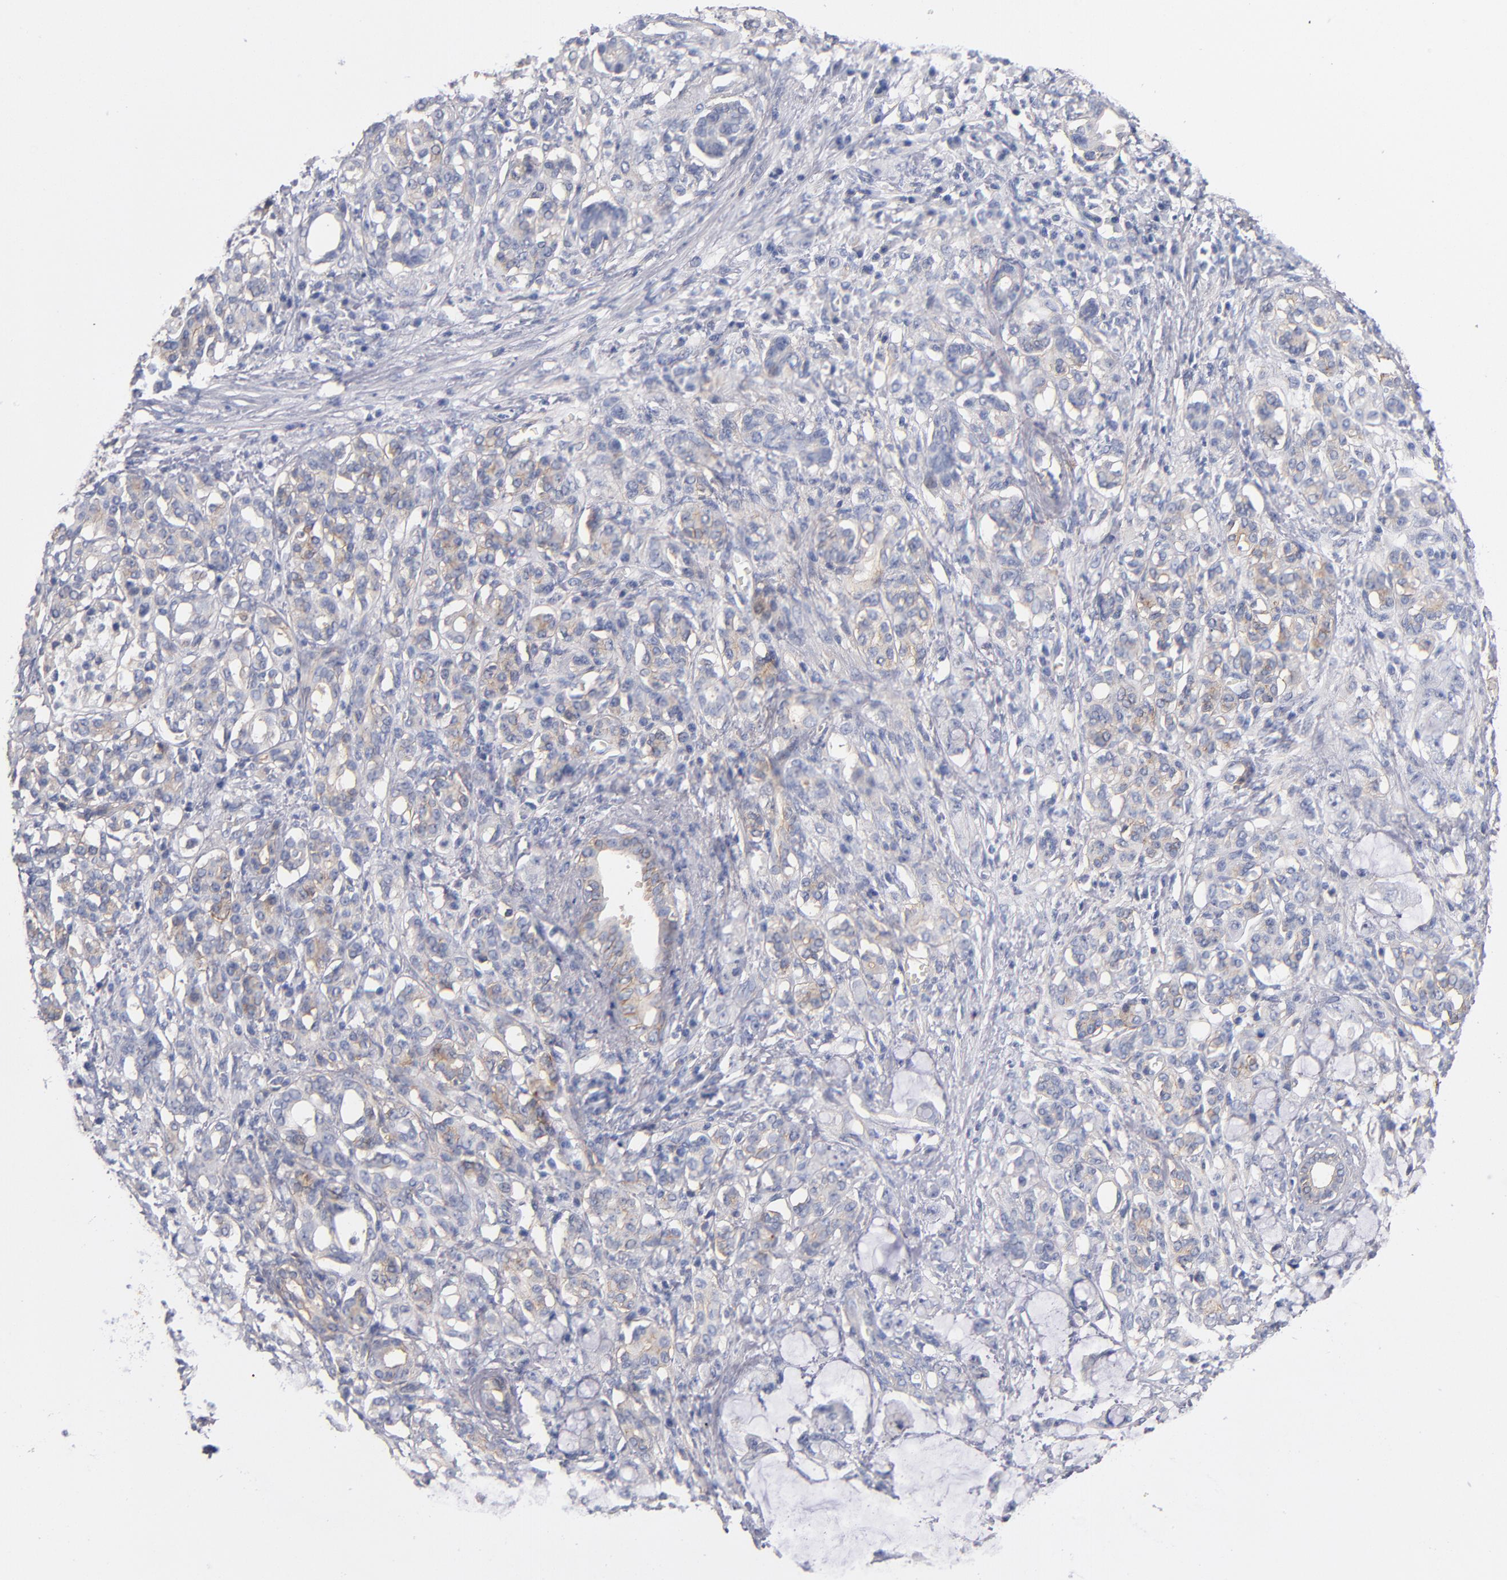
{"staining": {"intensity": "weak", "quantity": "25%-75%", "location": "cytoplasmic/membranous"}, "tissue": "pancreatic cancer", "cell_type": "Tumor cells", "image_type": "cancer", "snomed": [{"axis": "morphology", "description": "Adenocarcinoma, NOS"}, {"axis": "topography", "description": "Pancreas"}], "caption": "Tumor cells exhibit low levels of weak cytoplasmic/membranous positivity in about 25%-75% of cells in adenocarcinoma (pancreatic). (IHC, brightfield microscopy, high magnification).", "gene": "PLSCR4", "patient": {"sex": "female", "age": 73}}